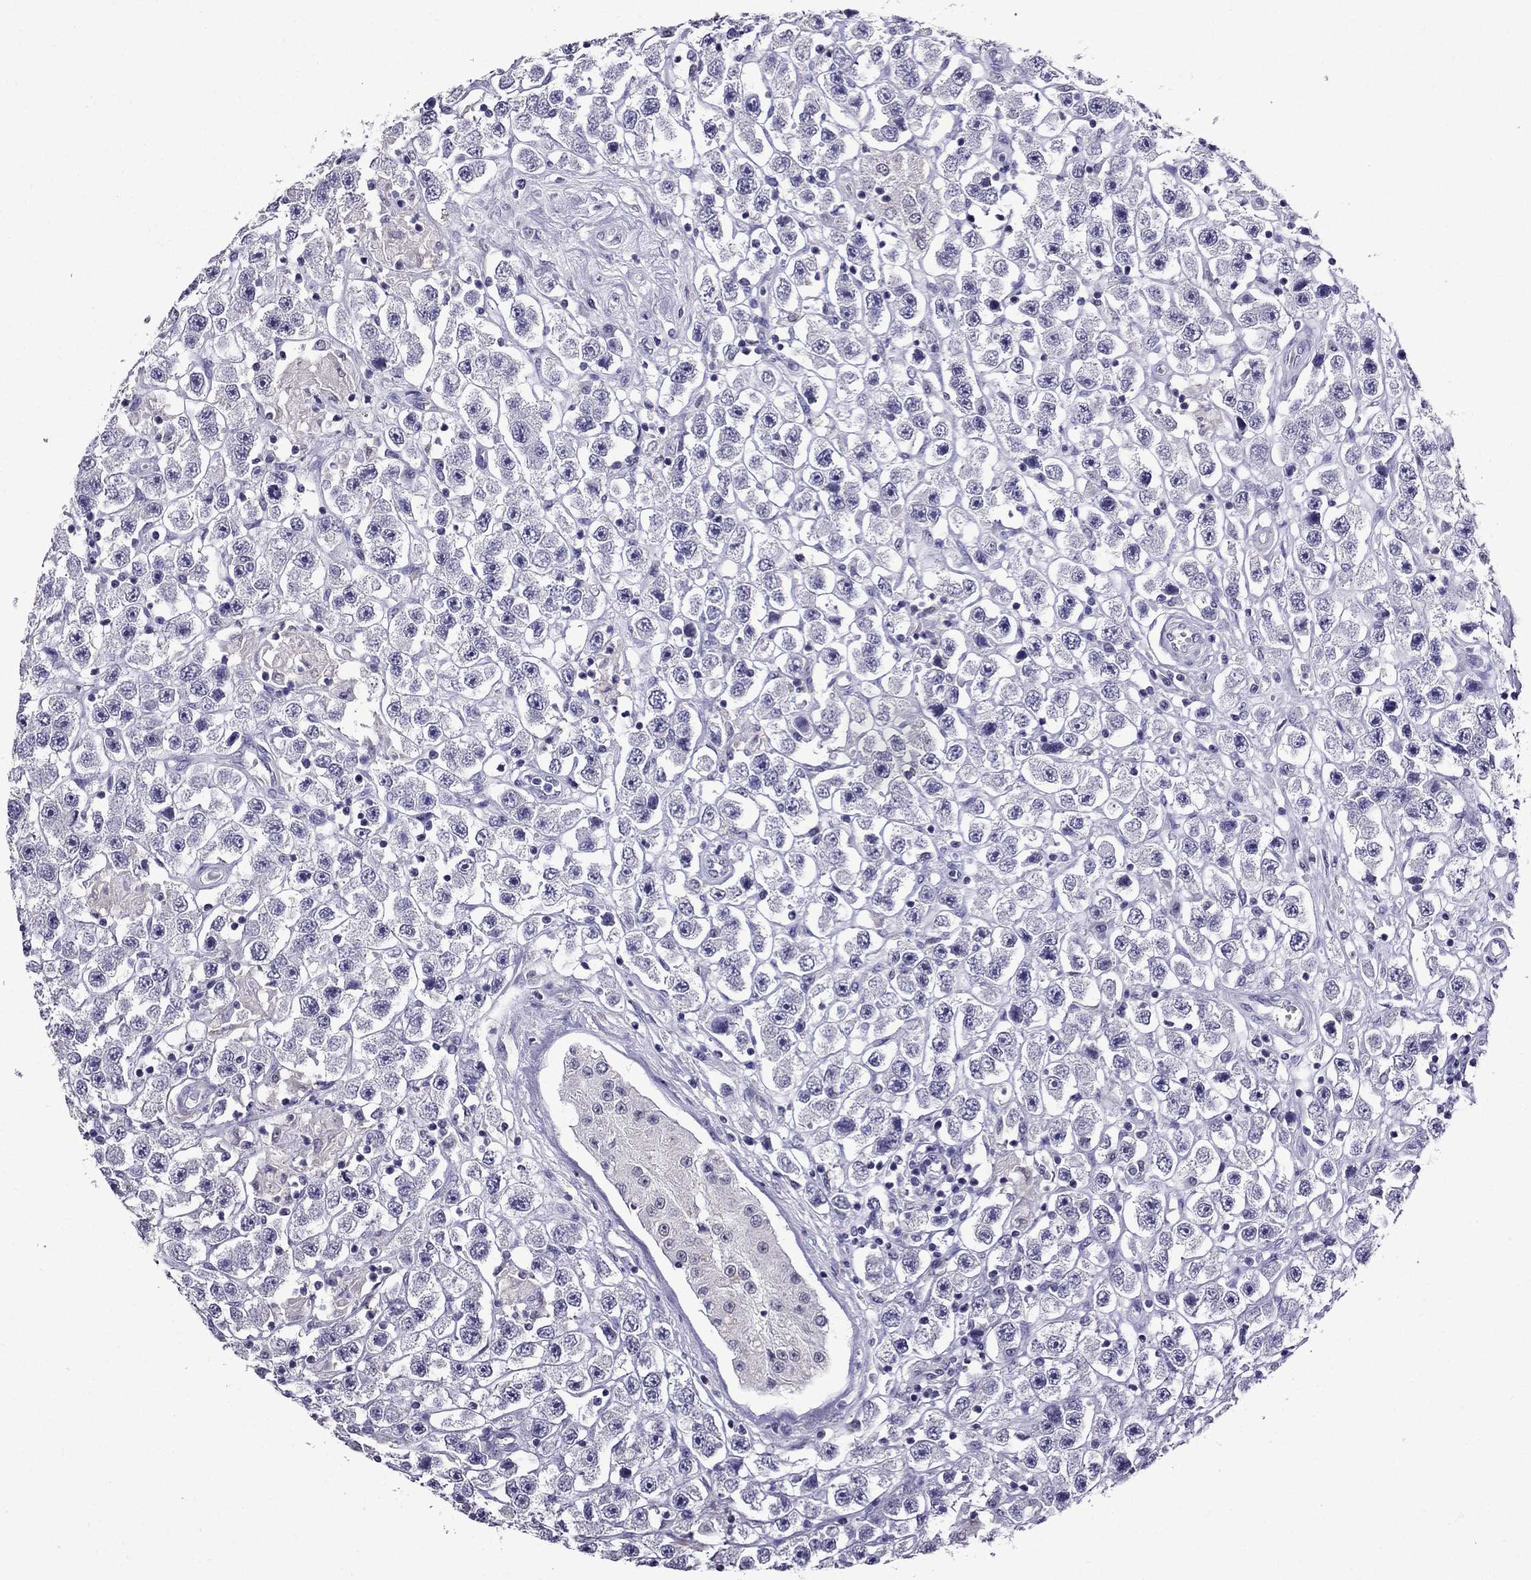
{"staining": {"intensity": "negative", "quantity": "none", "location": "none"}, "tissue": "testis cancer", "cell_type": "Tumor cells", "image_type": "cancer", "snomed": [{"axis": "morphology", "description": "Seminoma, NOS"}, {"axis": "topography", "description": "Testis"}], "caption": "Testis seminoma stained for a protein using IHC exhibits no positivity tumor cells.", "gene": "OLFM4", "patient": {"sex": "male", "age": 45}}